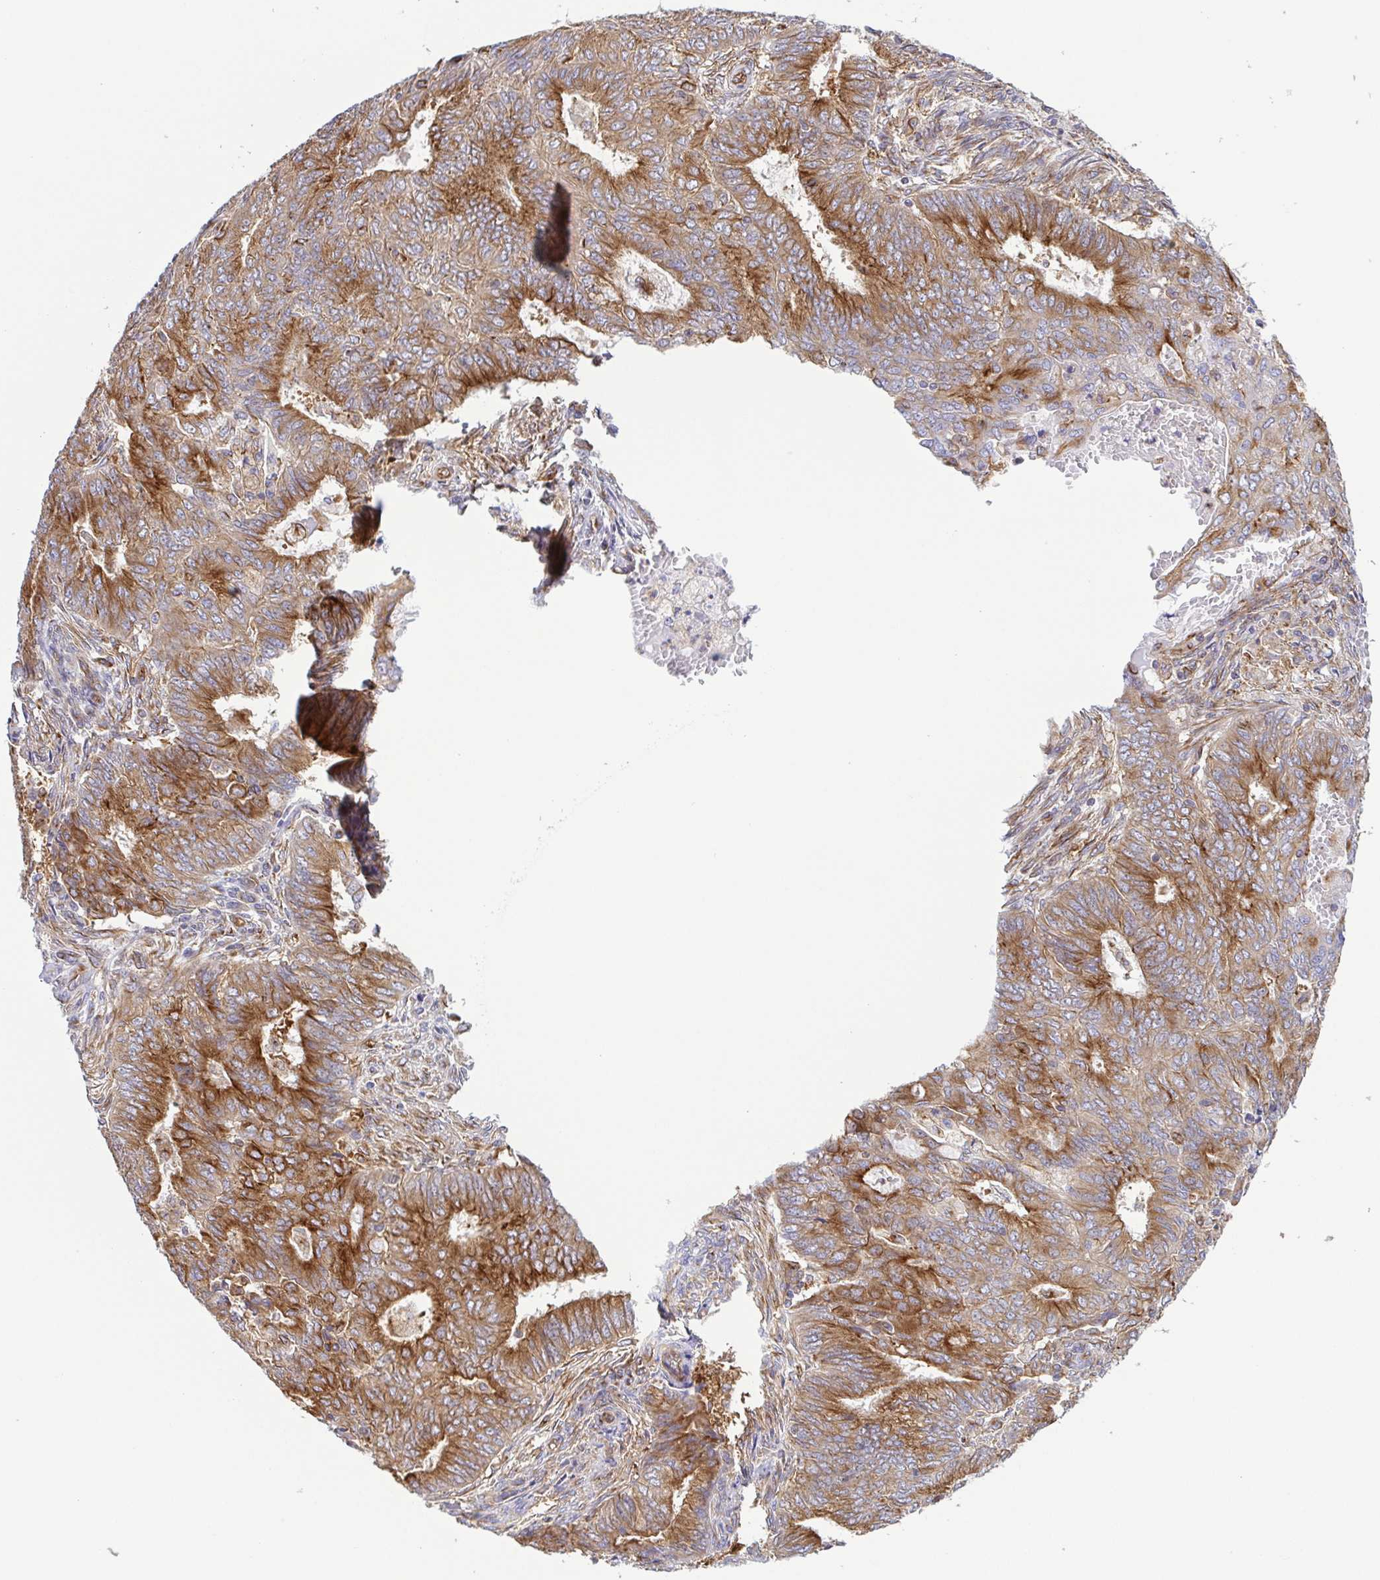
{"staining": {"intensity": "moderate", "quantity": ">75%", "location": "cytoplasmic/membranous"}, "tissue": "endometrial cancer", "cell_type": "Tumor cells", "image_type": "cancer", "snomed": [{"axis": "morphology", "description": "Adenocarcinoma, NOS"}, {"axis": "topography", "description": "Endometrium"}], "caption": "Brown immunohistochemical staining in human endometrial adenocarcinoma reveals moderate cytoplasmic/membranous expression in approximately >75% of tumor cells.", "gene": "KIF5B", "patient": {"sex": "female", "age": 62}}